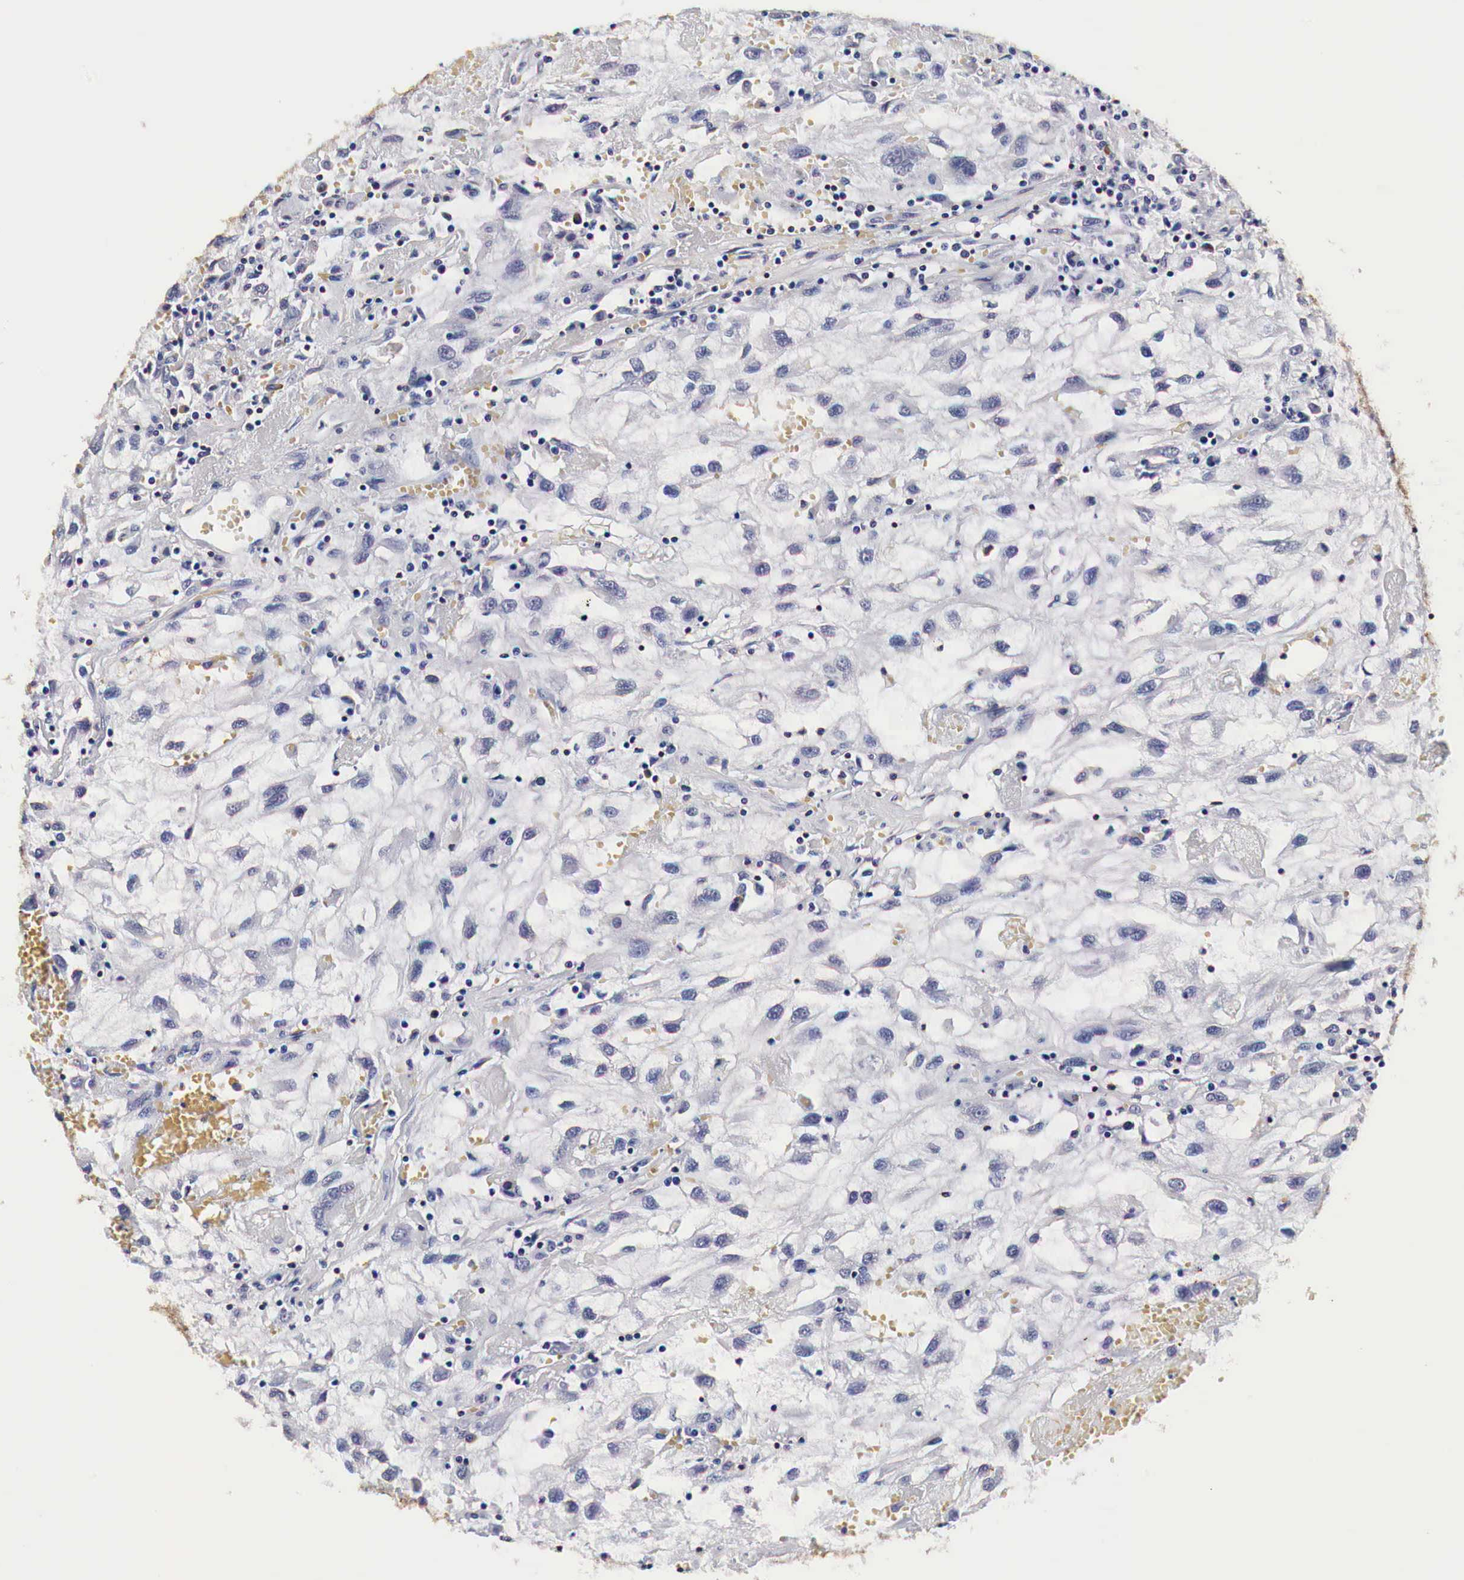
{"staining": {"intensity": "negative", "quantity": "none", "location": "none"}, "tissue": "renal cancer", "cell_type": "Tumor cells", "image_type": "cancer", "snomed": [{"axis": "morphology", "description": "Normal tissue, NOS"}, {"axis": "morphology", "description": "Adenocarcinoma, NOS"}, {"axis": "topography", "description": "Kidney"}], "caption": "Renal cancer stained for a protein using immunohistochemistry reveals no positivity tumor cells.", "gene": "CKAP4", "patient": {"sex": "male", "age": 71}}